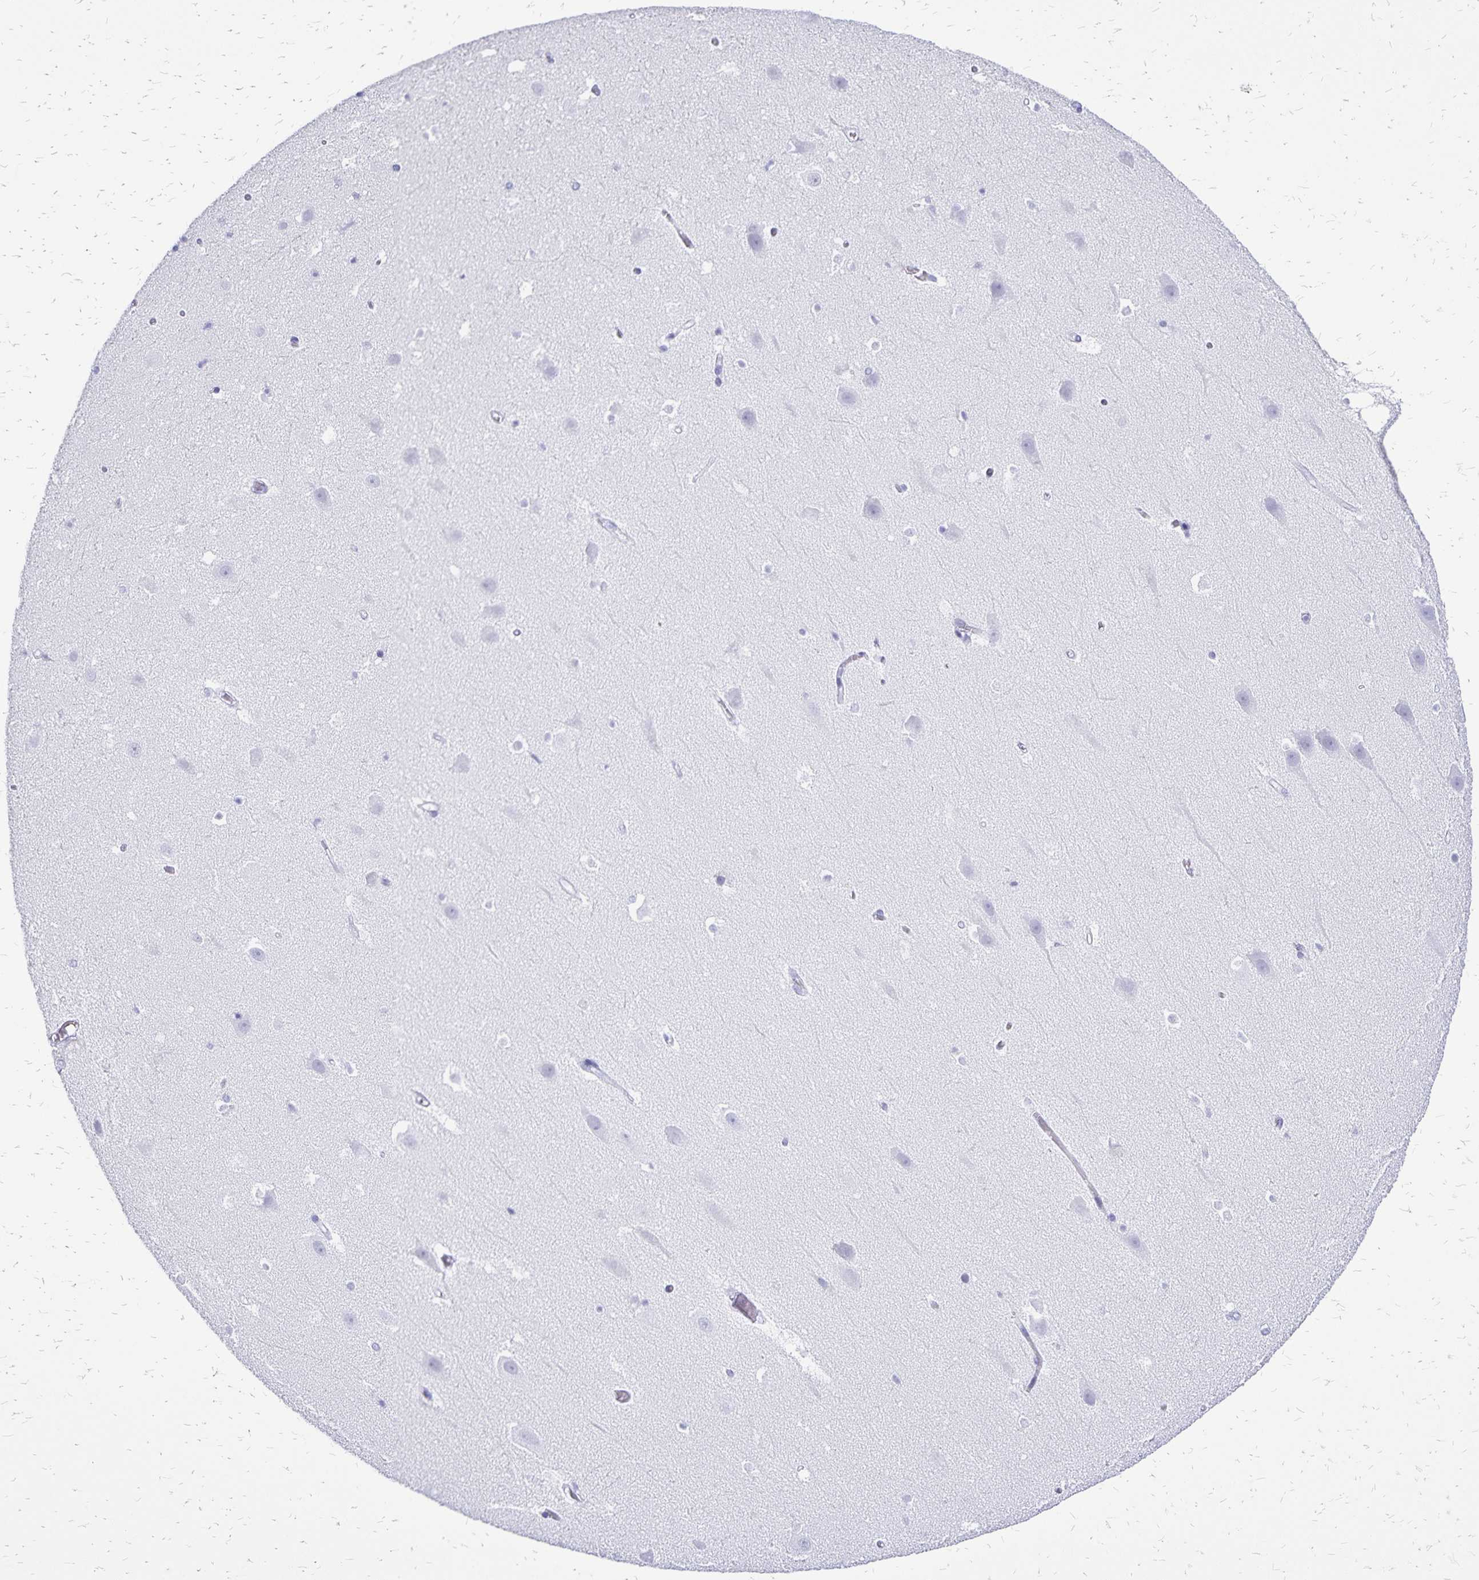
{"staining": {"intensity": "negative", "quantity": "none", "location": "none"}, "tissue": "hippocampus", "cell_type": "Glial cells", "image_type": "normal", "snomed": [{"axis": "morphology", "description": "Normal tissue, NOS"}, {"axis": "topography", "description": "Hippocampus"}], "caption": "This image is of benign hippocampus stained with IHC to label a protein in brown with the nuclei are counter-stained blue. There is no expression in glial cells.", "gene": "HMGB3", "patient": {"sex": "male", "age": 26}}